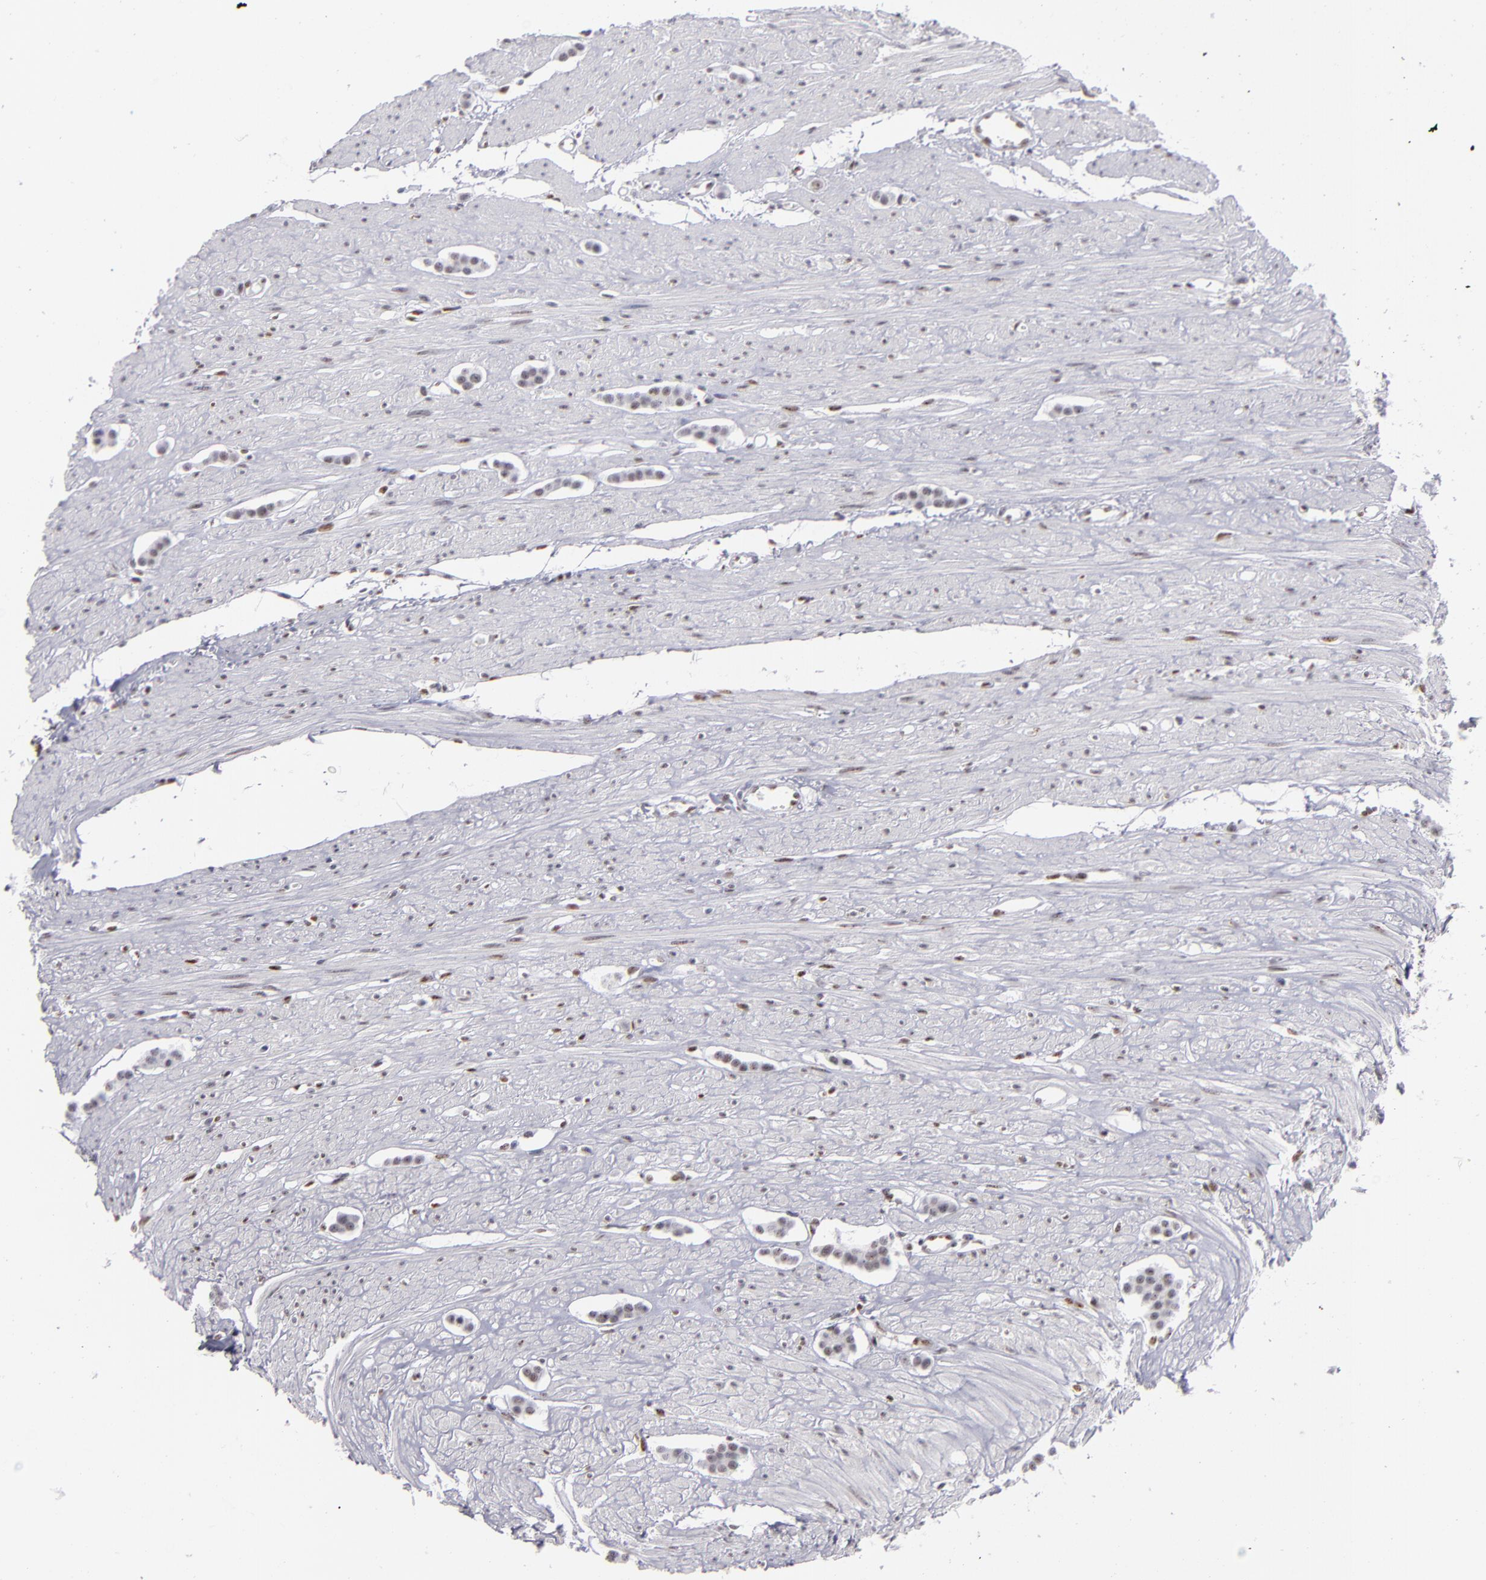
{"staining": {"intensity": "weak", "quantity": "<25%", "location": "nuclear"}, "tissue": "carcinoid", "cell_type": "Tumor cells", "image_type": "cancer", "snomed": [{"axis": "morphology", "description": "Carcinoid, malignant, NOS"}, {"axis": "topography", "description": "Small intestine"}], "caption": "IHC photomicrograph of neoplastic tissue: human carcinoid stained with DAB (3,3'-diaminobenzidine) displays no significant protein staining in tumor cells.", "gene": "TOP3A", "patient": {"sex": "male", "age": 60}}